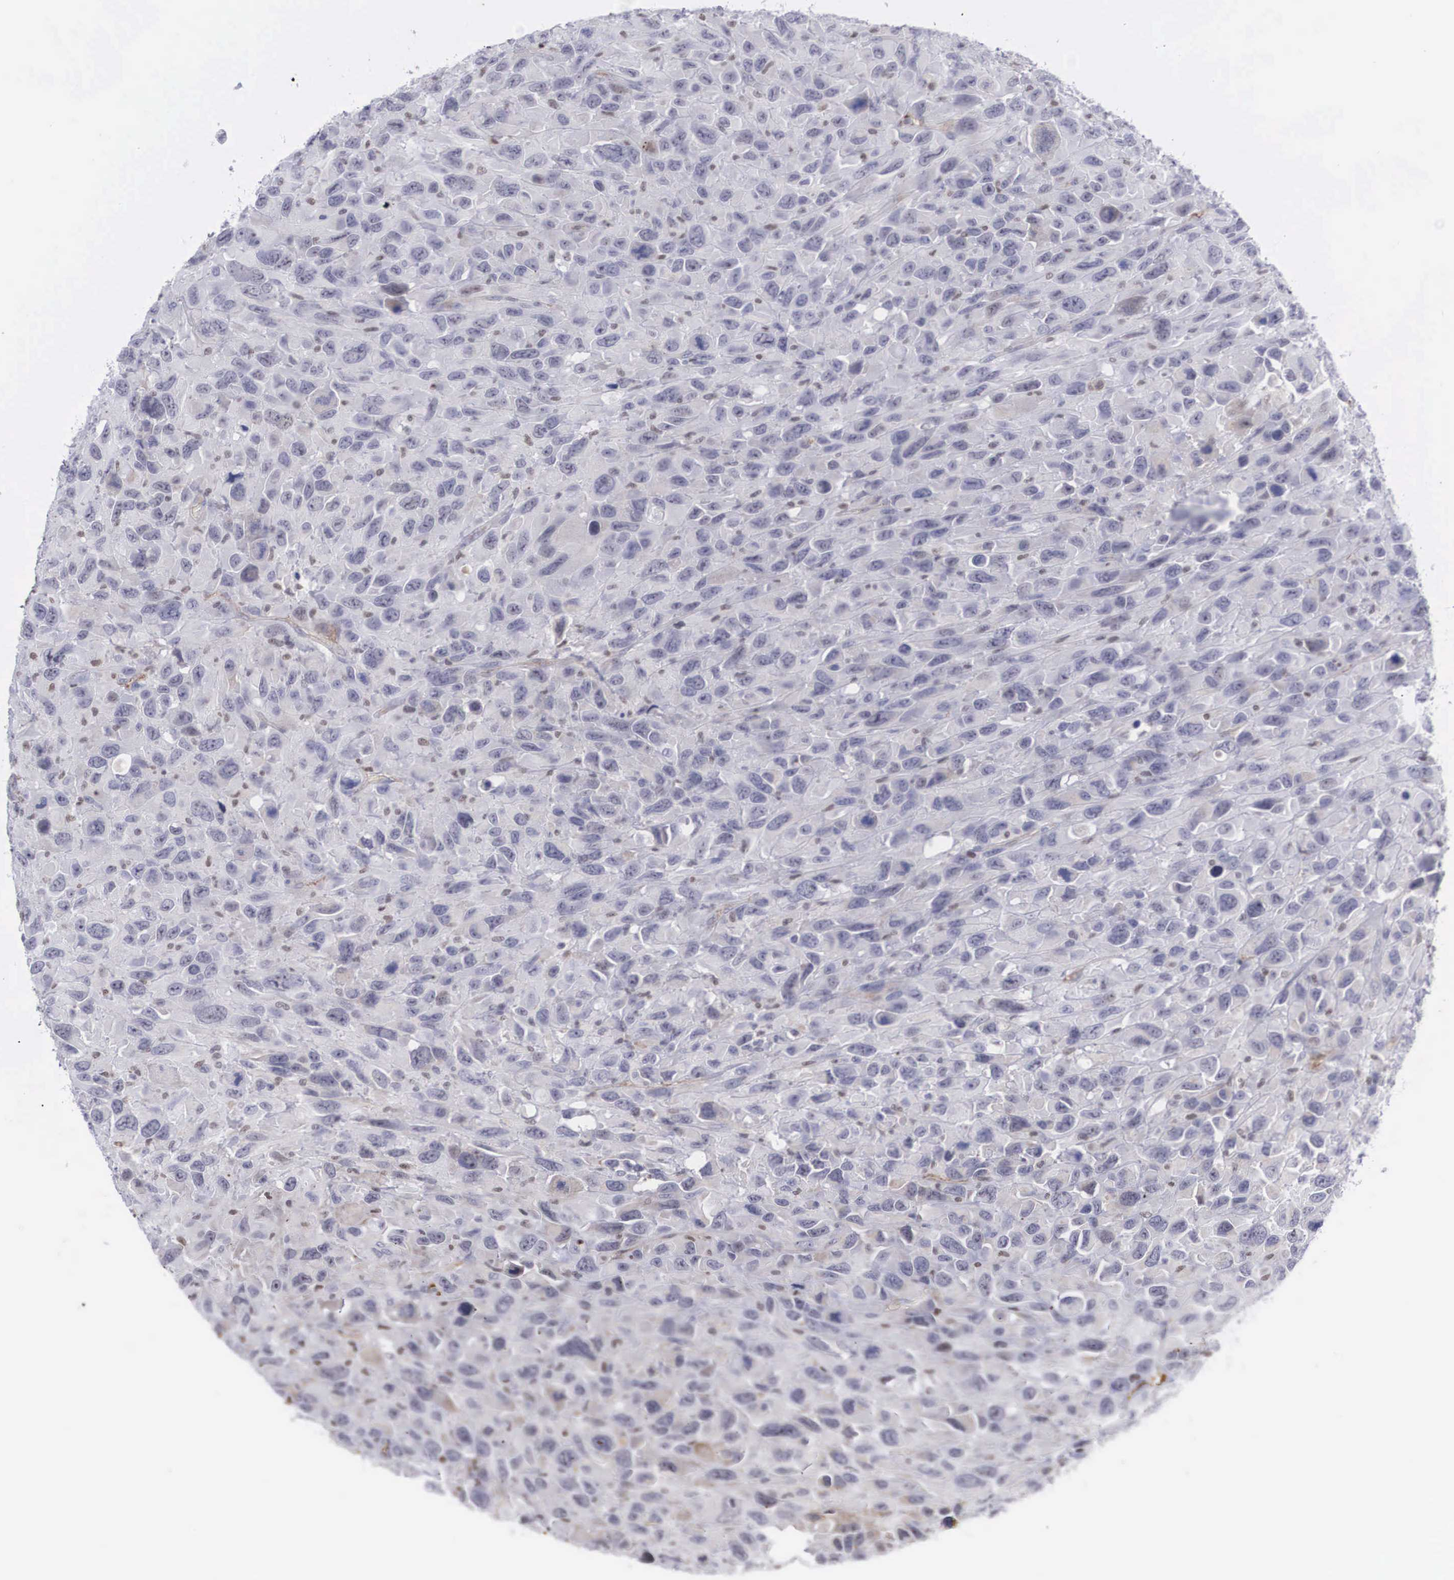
{"staining": {"intensity": "negative", "quantity": "none", "location": "none"}, "tissue": "renal cancer", "cell_type": "Tumor cells", "image_type": "cancer", "snomed": [{"axis": "morphology", "description": "Adenocarcinoma, NOS"}, {"axis": "topography", "description": "Kidney"}], "caption": "Tumor cells are negative for protein expression in human adenocarcinoma (renal). (DAB (3,3'-diaminobenzidine) immunohistochemistry (IHC) with hematoxylin counter stain).", "gene": "RBPJ", "patient": {"sex": "male", "age": 79}}